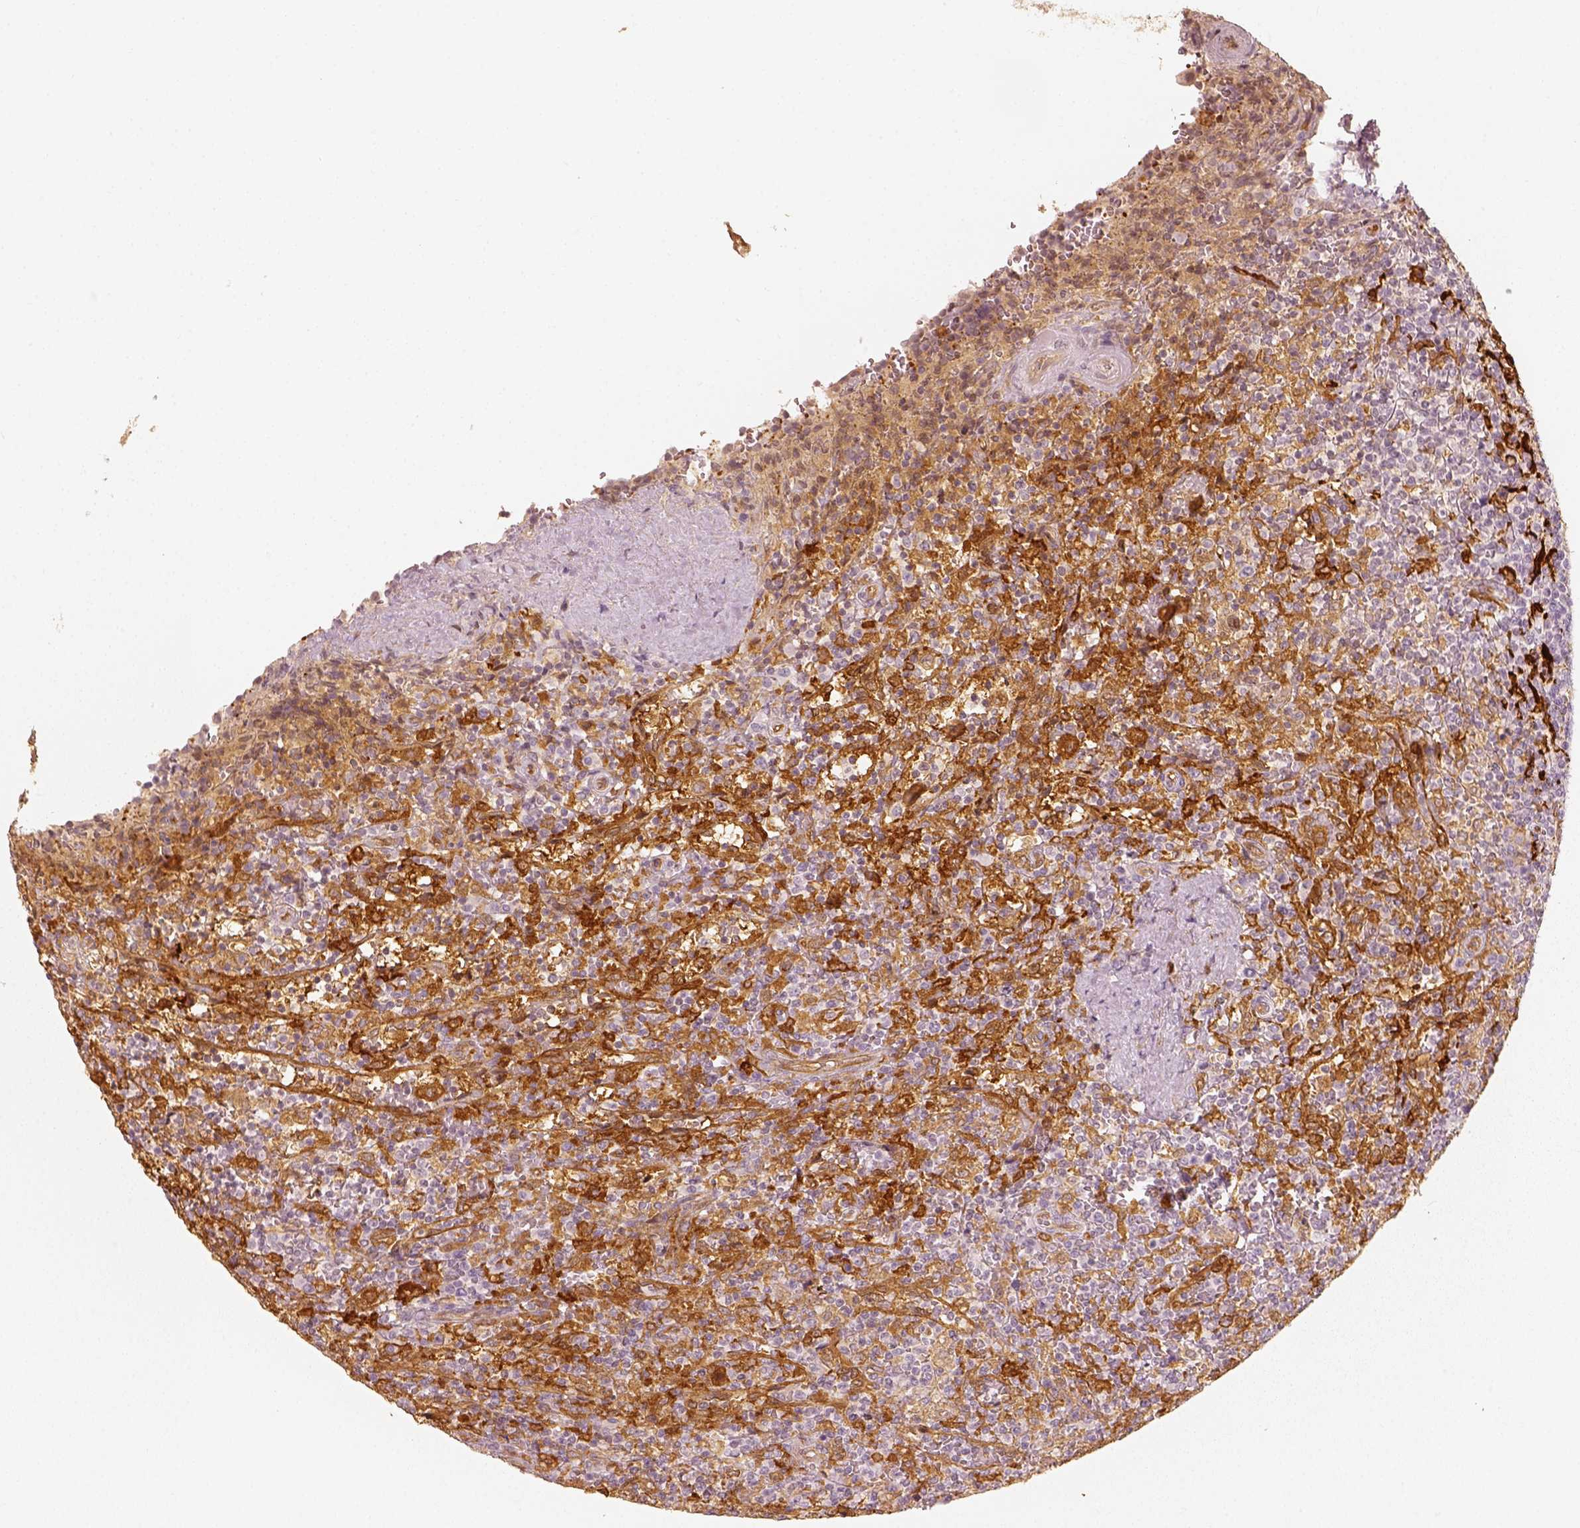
{"staining": {"intensity": "negative", "quantity": "none", "location": "none"}, "tissue": "lymphoma", "cell_type": "Tumor cells", "image_type": "cancer", "snomed": [{"axis": "morphology", "description": "Malignant lymphoma, non-Hodgkin's type, Low grade"}, {"axis": "topography", "description": "Spleen"}], "caption": "Tumor cells show no significant positivity in malignant lymphoma, non-Hodgkin's type (low-grade). (DAB (3,3'-diaminobenzidine) IHC with hematoxylin counter stain).", "gene": "FSCN1", "patient": {"sex": "male", "age": 62}}